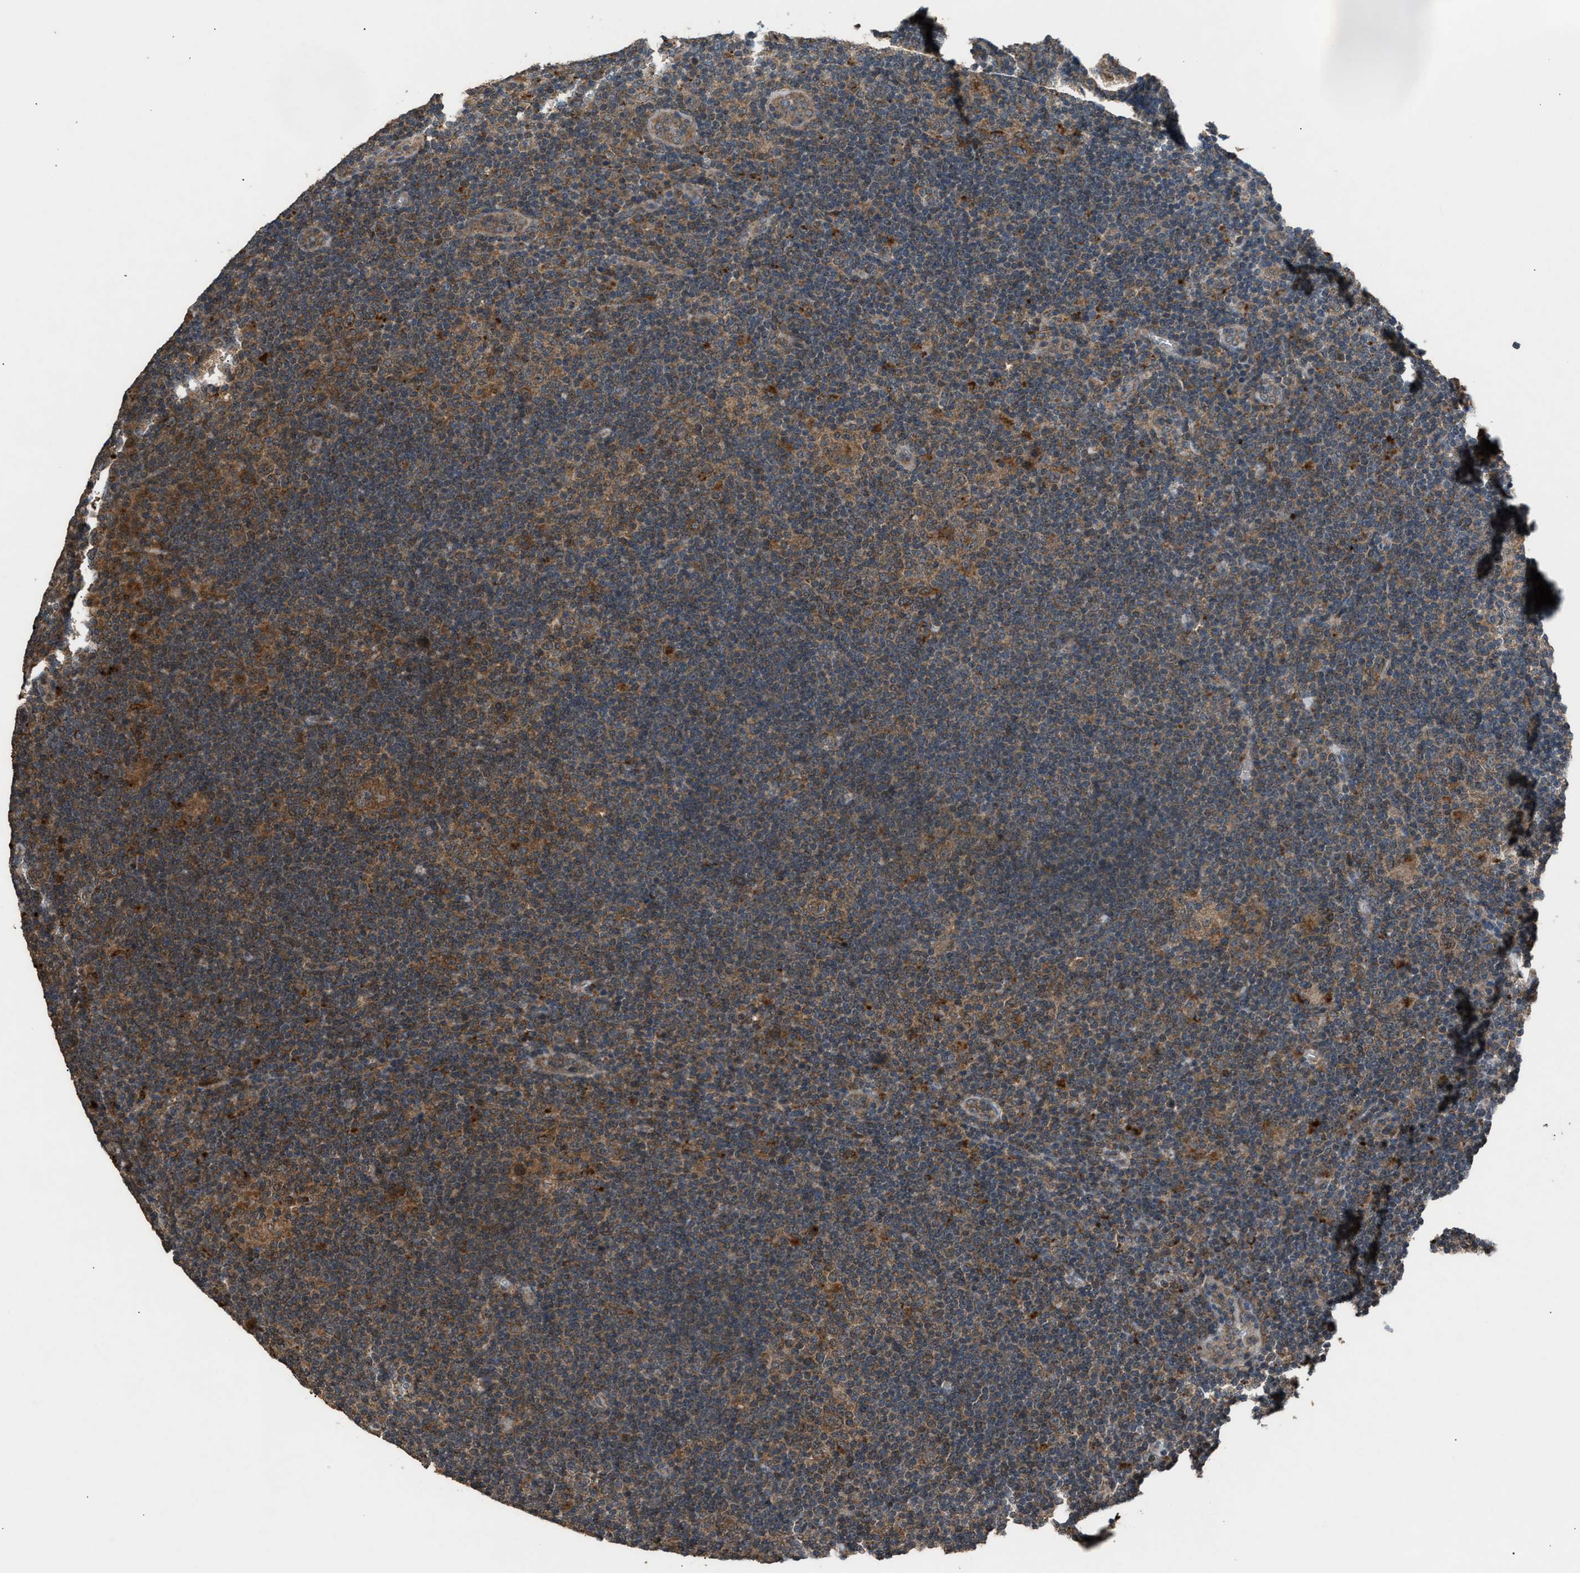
{"staining": {"intensity": "moderate", "quantity": ">75%", "location": "cytoplasmic/membranous"}, "tissue": "lymphoma", "cell_type": "Tumor cells", "image_type": "cancer", "snomed": [{"axis": "morphology", "description": "Hodgkin's disease, NOS"}, {"axis": "topography", "description": "Lymph node"}], "caption": "Immunohistochemical staining of lymphoma reveals moderate cytoplasmic/membranous protein expression in about >75% of tumor cells.", "gene": "PSMD1", "patient": {"sex": "female", "age": 57}}